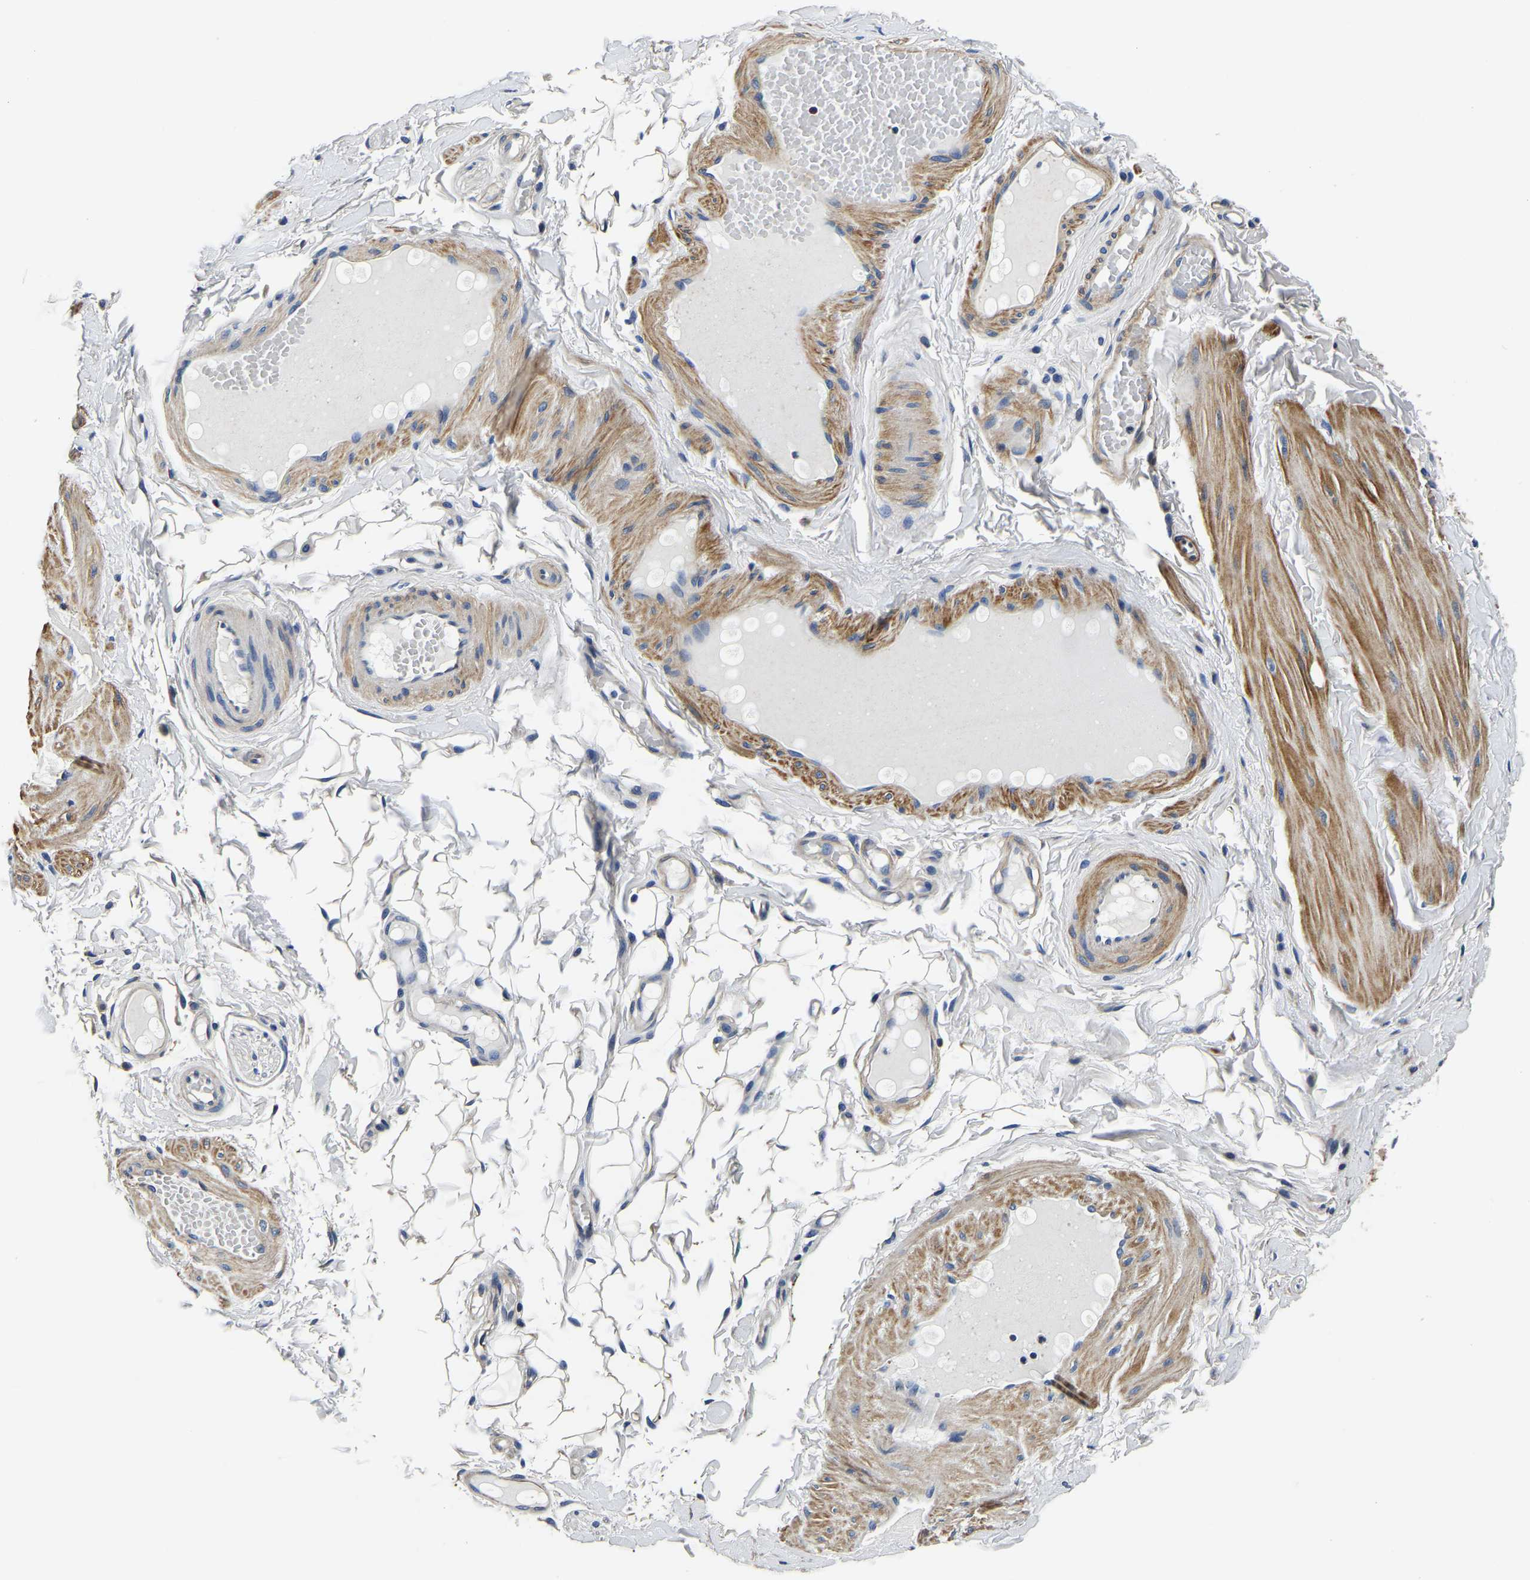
{"staining": {"intensity": "weak", "quantity": "25%-75%", "location": "cytoplasmic/membranous"}, "tissue": "adipose tissue", "cell_type": "Adipocytes", "image_type": "normal", "snomed": [{"axis": "morphology", "description": "Normal tissue, NOS"}, {"axis": "topography", "description": "Adipose tissue"}, {"axis": "topography", "description": "Vascular tissue"}, {"axis": "topography", "description": "Peripheral nerve tissue"}], "caption": "Immunohistochemistry (DAB) staining of normal human adipose tissue demonstrates weak cytoplasmic/membranous protein positivity in about 25%-75% of adipocytes. The staining was performed using DAB (3,3'-diaminobenzidine) to visualize the protein expression in brown, while the nuclei were stained in blue with hematoxylin (Magnification: 20x).", "gene": "KCTD17", "patient": {"sex": "male", "age": 25}}